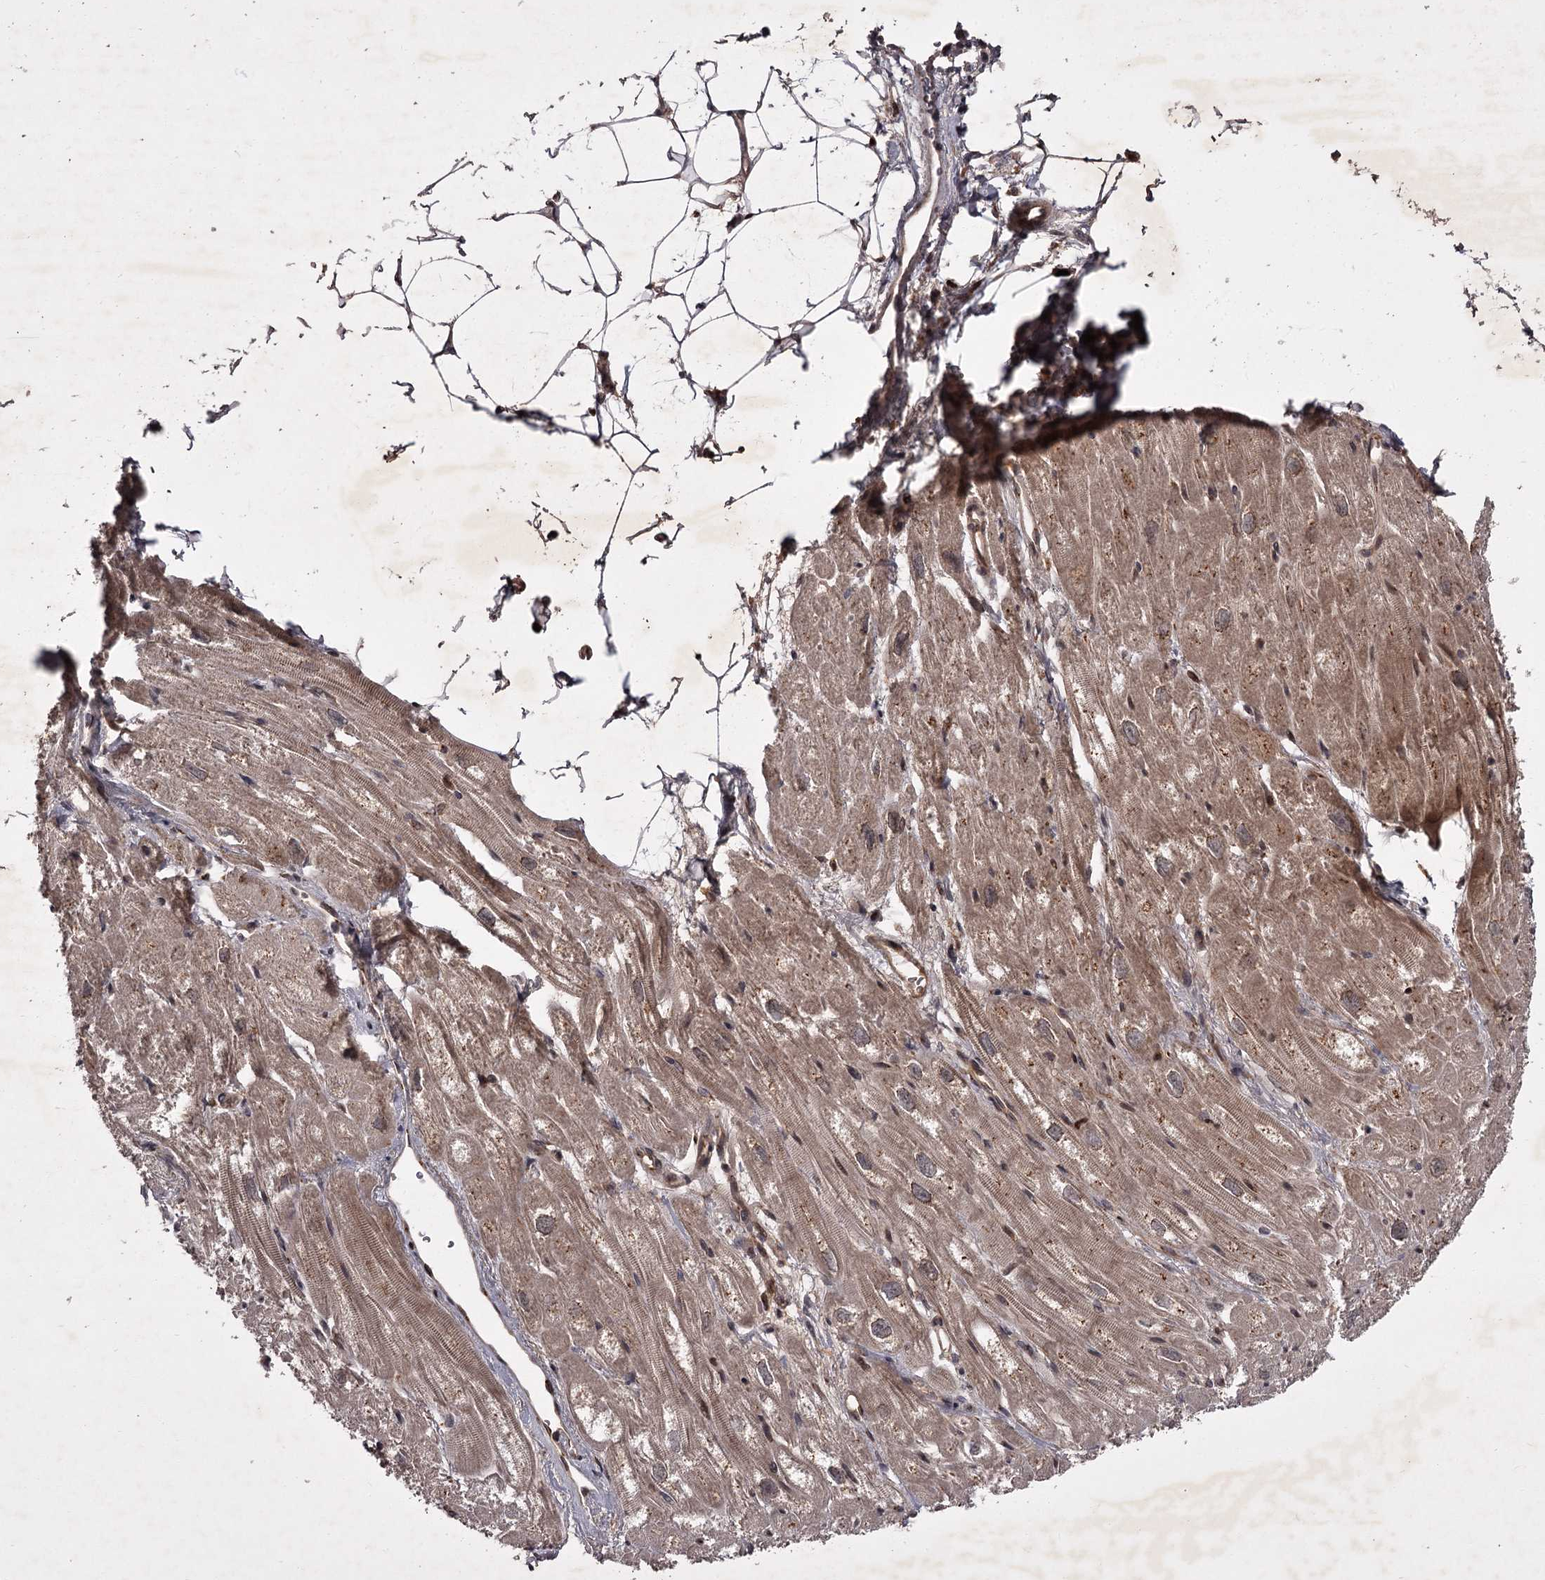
{"staining": {"intensity": "moderate", "quantity": ">75%", "location": "cytoplasmic/membranous"}, "tissue": "heart muscle", "cell_type": "Cardiomyocytes", "image_type": "normal", "snomed": [{"axis": "morphology", "description": "Normal tissue, NOS"}, {"axis": "topography", "description": "Heart"}], "caption": "This micrograph reveals immunohistochemistry (IHC) staining of normal human heart muscle, with medium moderate cytoplasmic/membranous positivity in approximately >75% of cardiomyocytes.", "gene": "TBC1D23", "patient": {"sex": "male", "age": 50}}